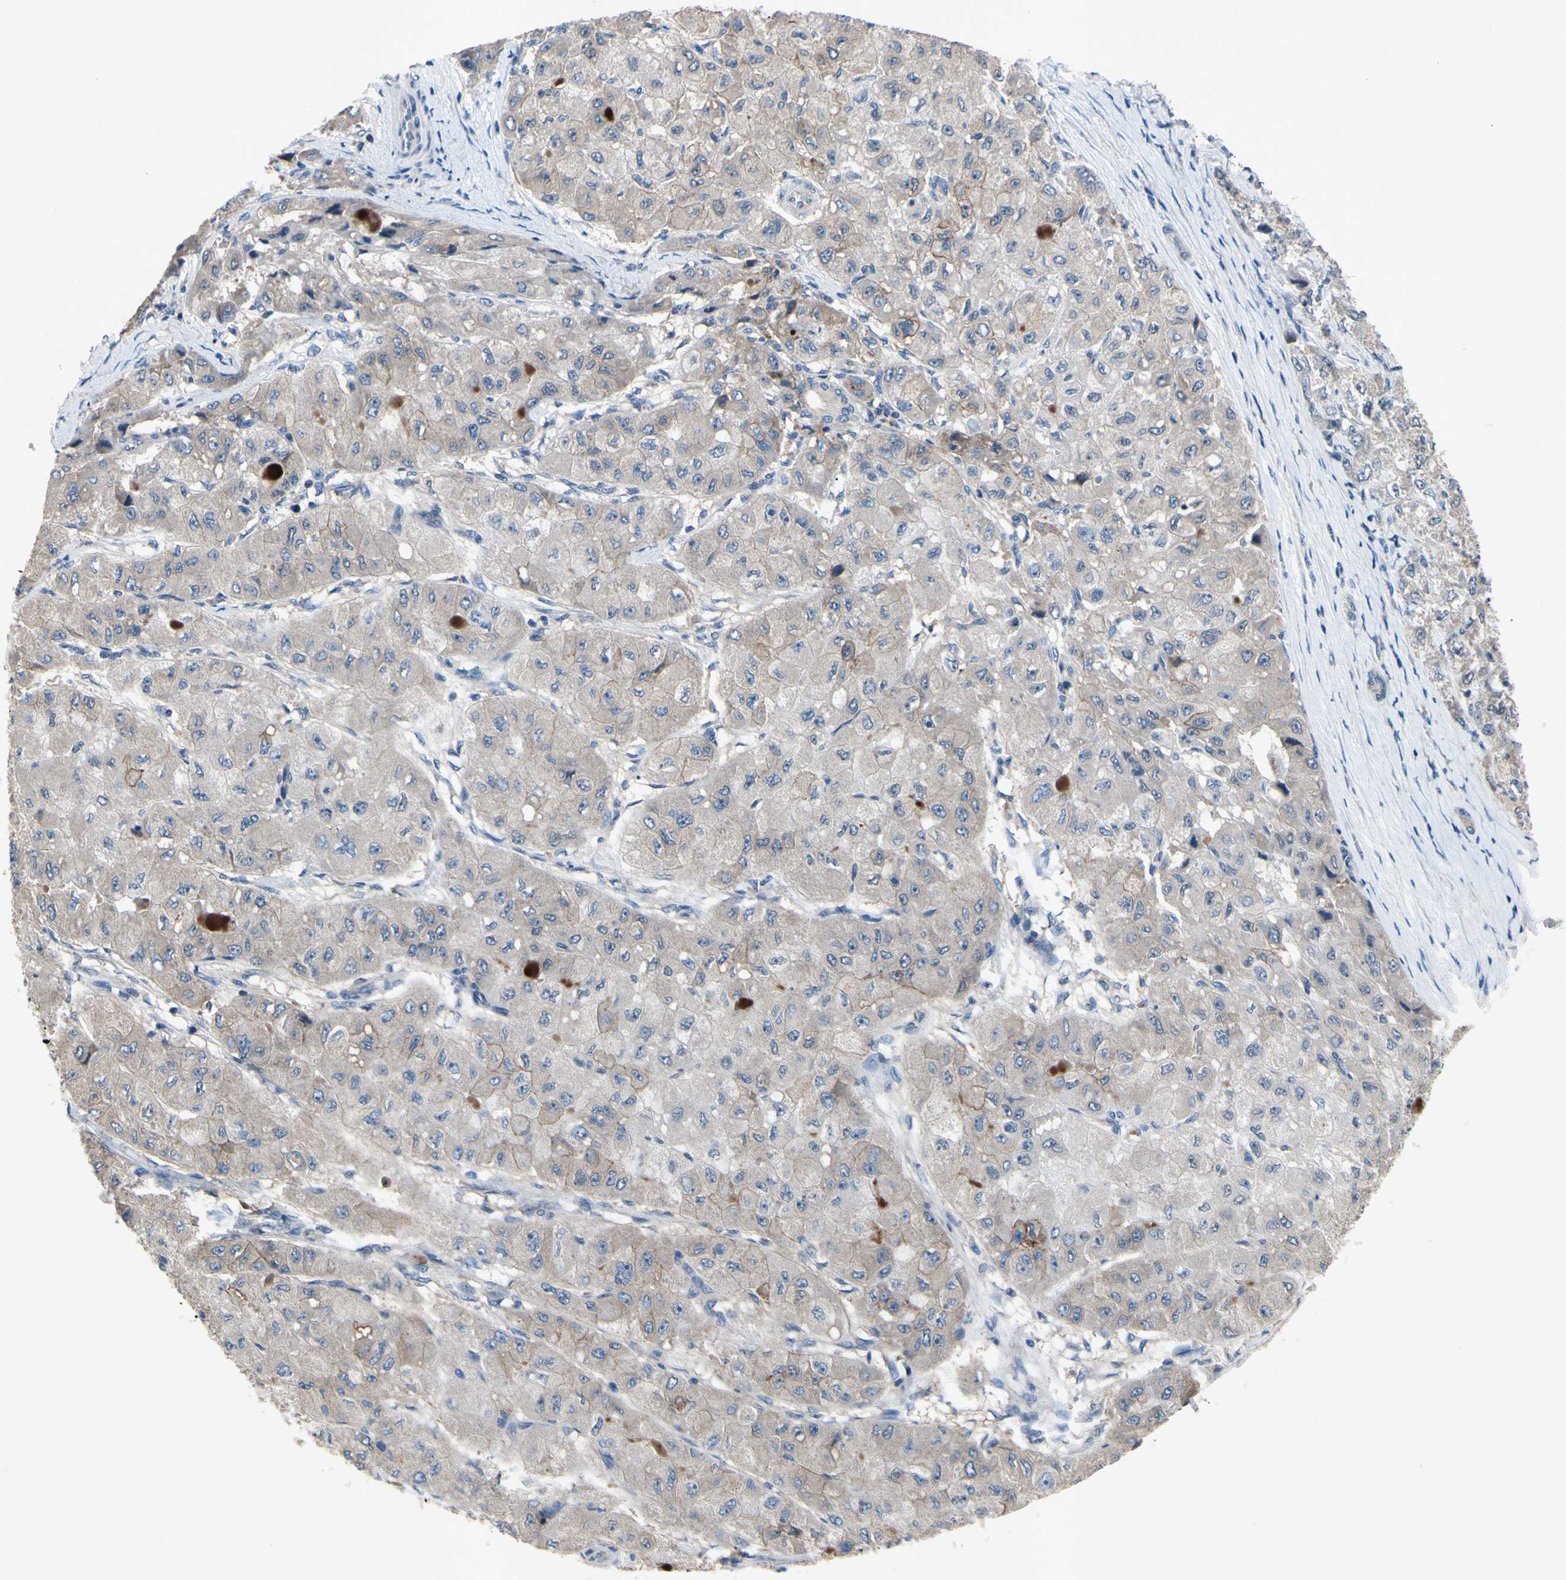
{"staining": {"intensity": "weak", "quantity": ">75%", "location": "cytoplasmic/membranous"}, "tissue": "liver cancer", "cell_type": "Tumor cells", "image_type": "cancer", "snomed": [{"axis": "morphology", "description": "Carcinoma, Hepatocellular, NOS"}, {"axis": "topography", "description": "Liver"}], "caption": "High-magnification brightfield microscopy of hepatocellular carcinoma (liver) stained with DAB (brown) and counterstained with hematoxylin (blue). tumor cells exhibit weak cytoplasmic/membranous expression is identified in approximately>75% of cells.", "gene": "HILPDA", "patient": {"sex": "male", "age": 80}}